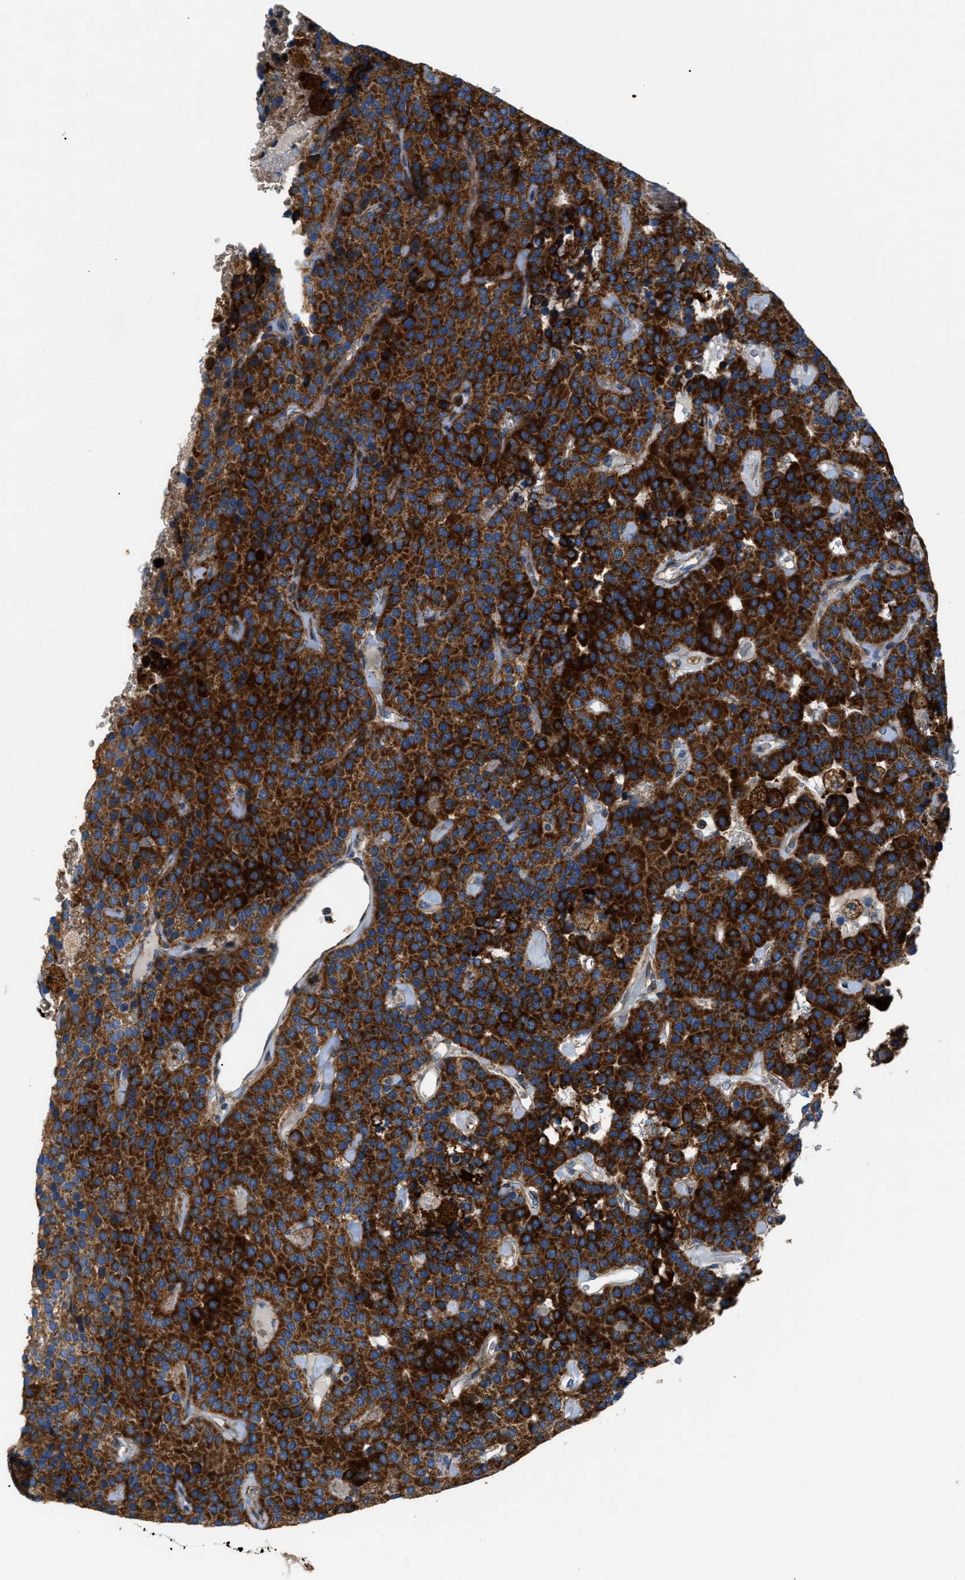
{"staining": {"intensity": "strong", "quantity": ">75%", "location": "cytoplasmic/membranous"}, "tissue": "parathyroid gland", "cell_type": "Glandular cells", "image_type": "normal", "snomed": [{"axis": "morphology", "description": "Normal tissue, NOS"}, {"axis": "morphology", "description": "Adenoma, NOS"}, {"axis": "topography", "description": "Parathyroid gland"}], "caption": "Immunohistochemistry (IHC) image of benign parathyroid gland: parathyroid gland stained using immunohistochemistry (IHC) demonstrates high levels of strong protein expression localized specifically in the cytoplasmic/membranous of glandular cells, appearing as a cytoplasmic/membranous brown color.", "gene": "DHODH", "patient": {"sex": "female", "age": 86}}